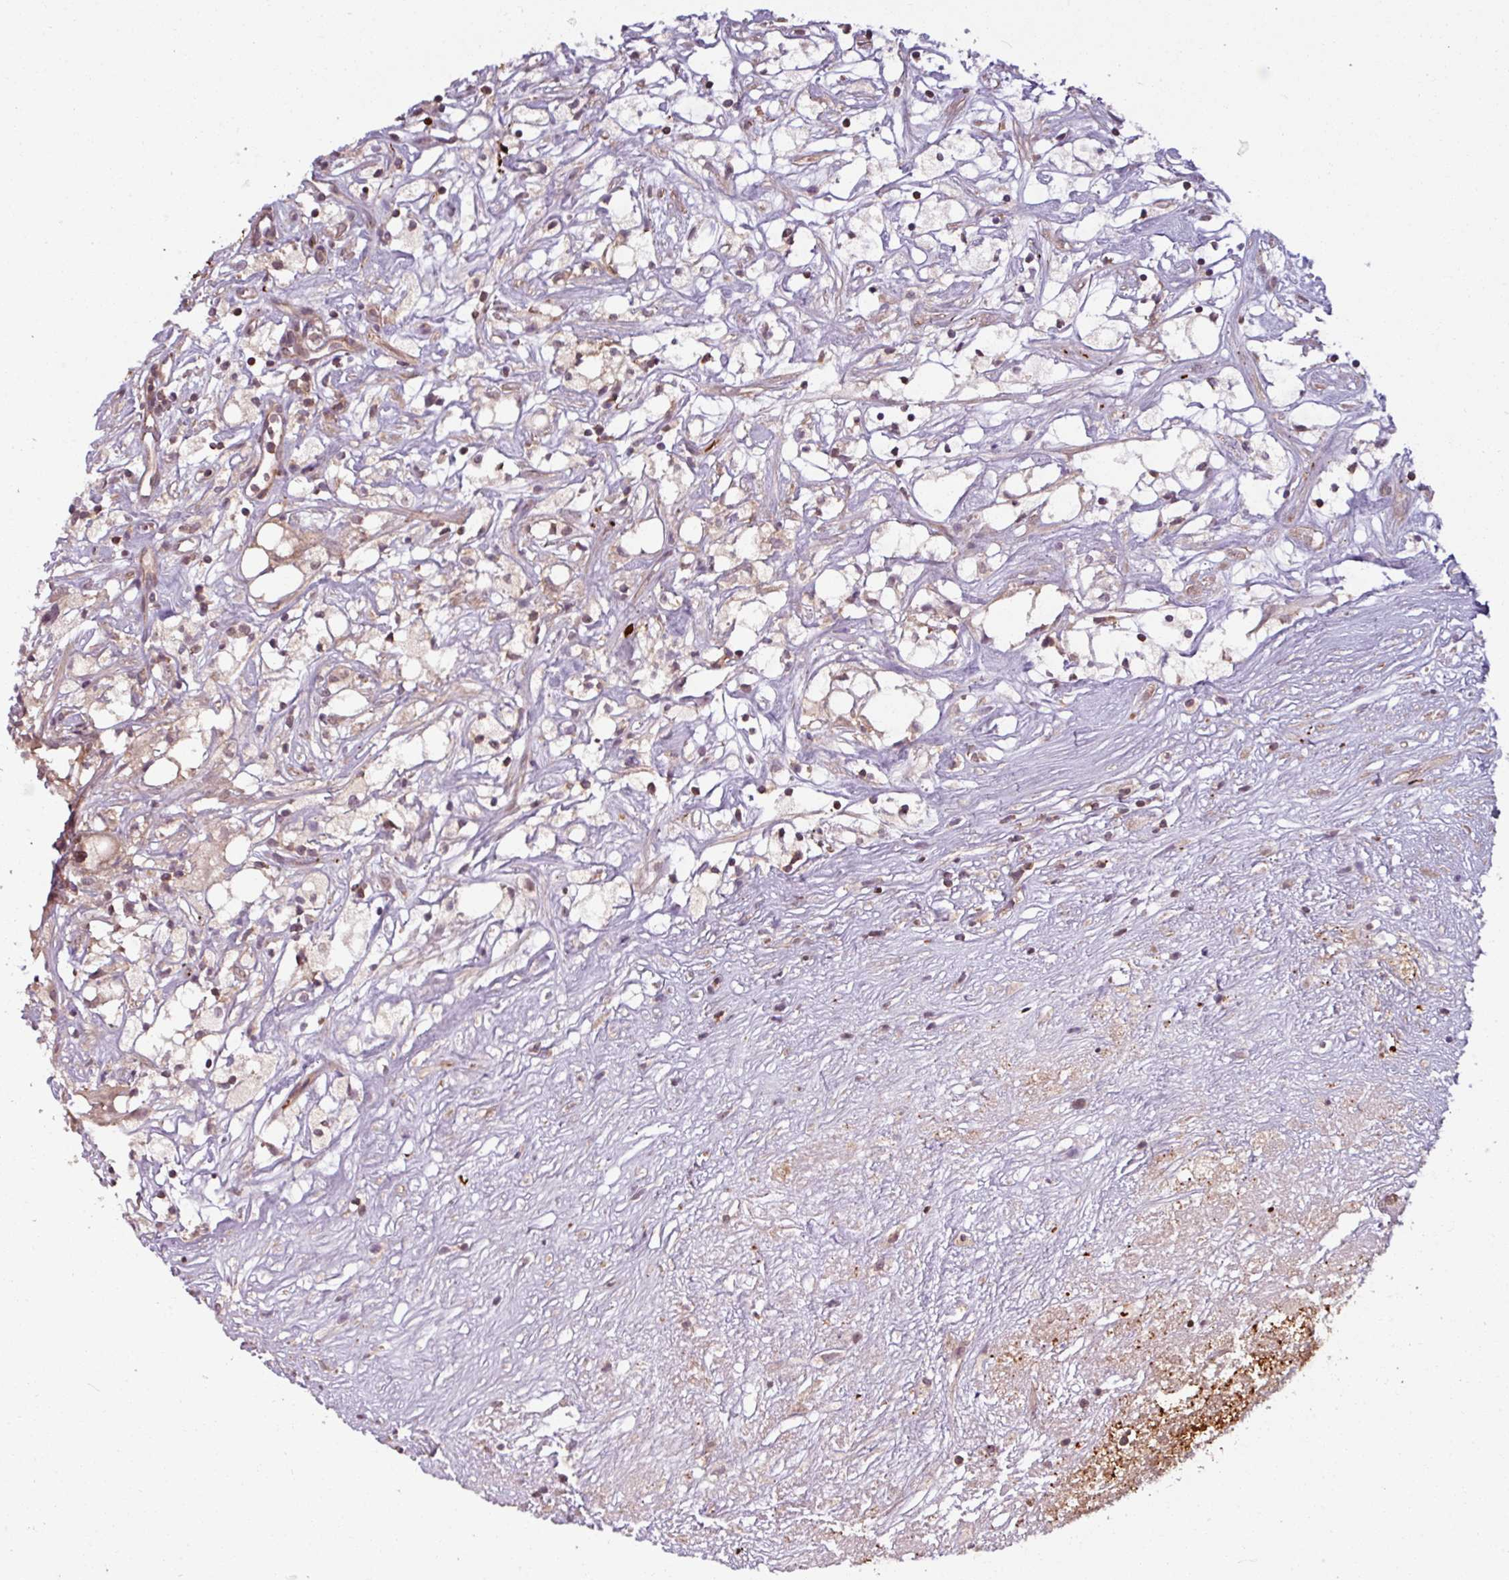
{"staining": {"intensity": "weak", "quantity": "25%-75%", "location": "cytoplasmic/membranous"}, "tissue": "renal cancer", "cell_type": "Tumor cells", "image_type": "cancer", "snomed": [{"axis": "morphology", "description": "Adenocarcinoma, NOS"}, {"axis": "topography", "description": "Kidney"}], "caption": "A photomicrograph showing weak cytoplasmic/membranous positivity in approximately 25%-75% of tumor cells in renal cancer, as visualized by brown immunohistochemical staining.", "gene": "TUSC3", "patient": {"sex": "male", "age": 59}}